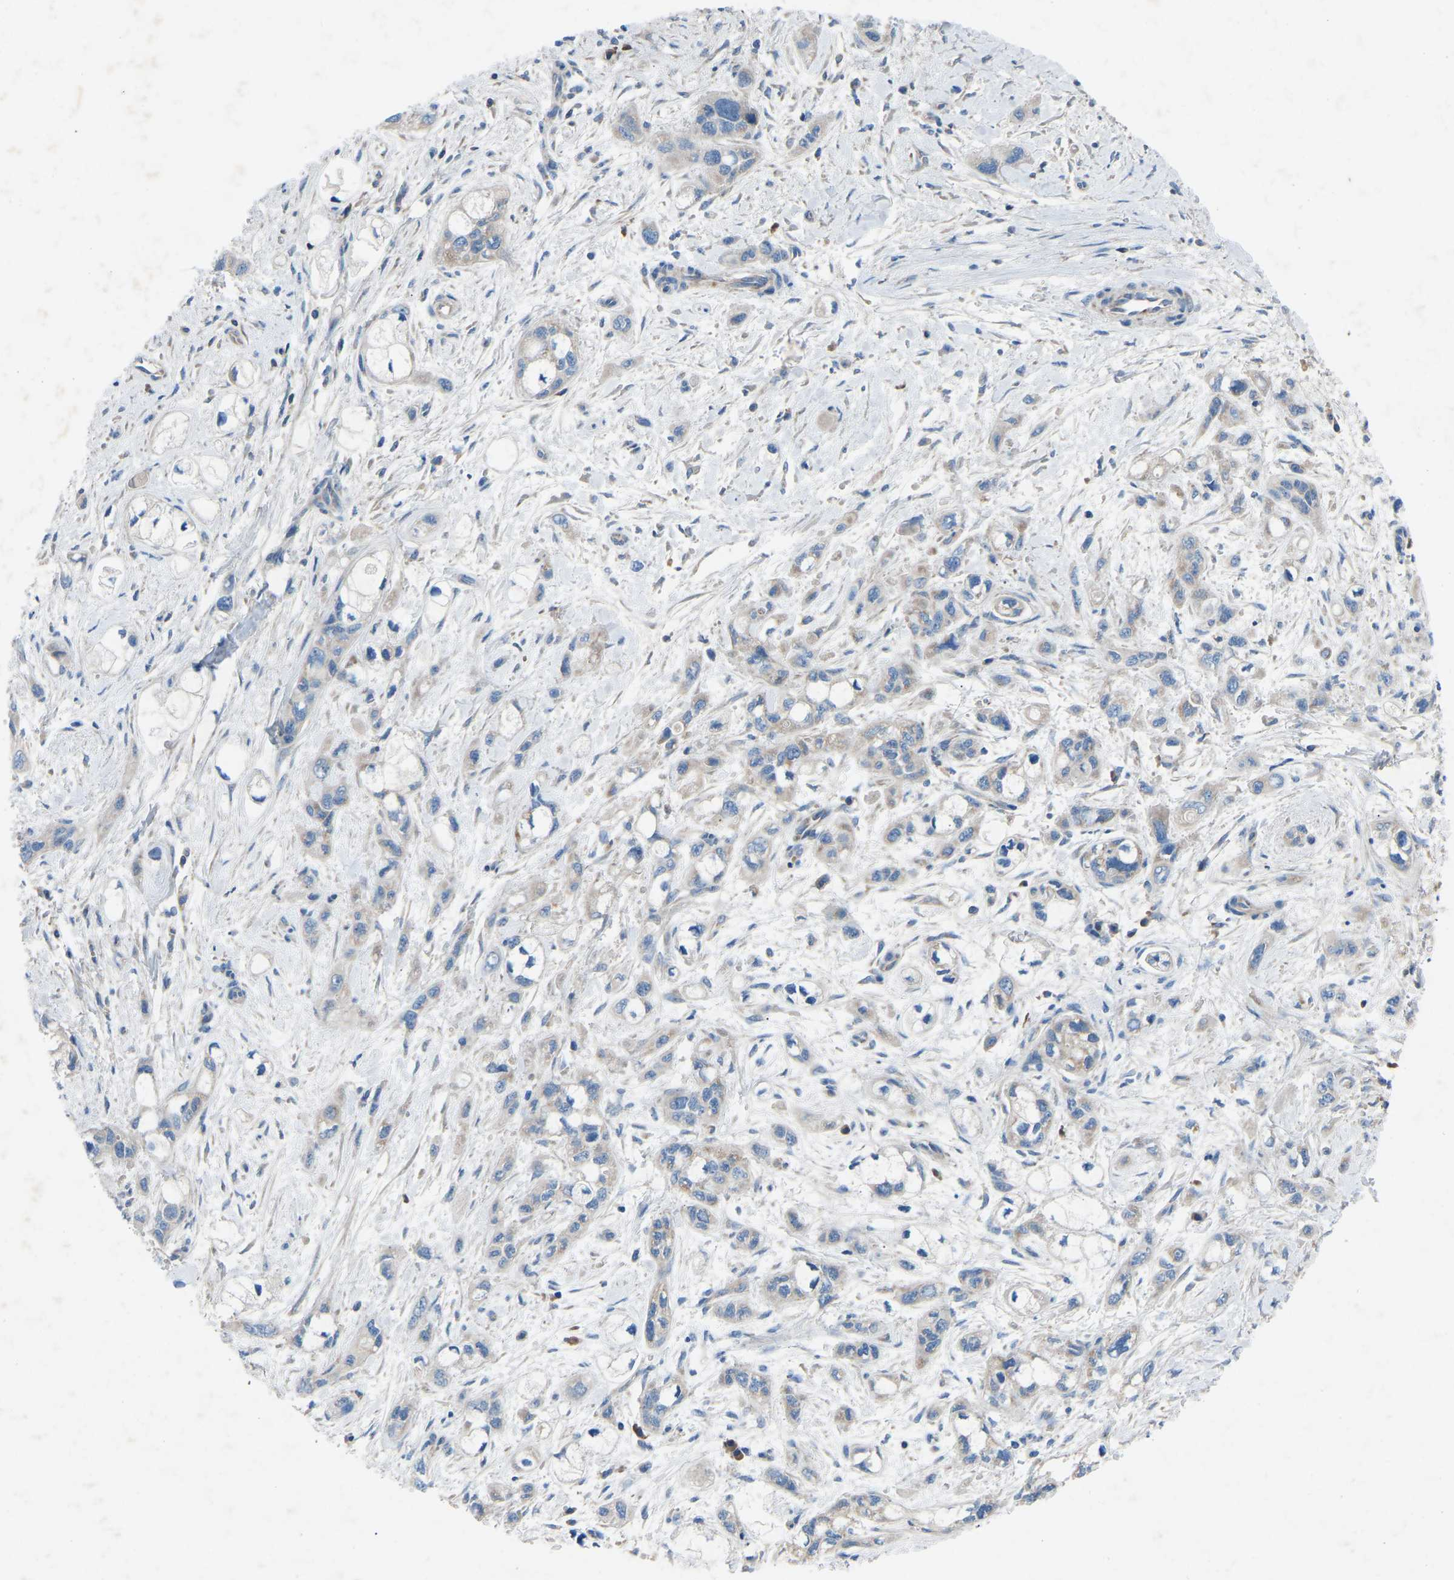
{"staining": {"intensity": "weak", "quantity": "<25%", "location": "cytoplasmic/membranous"}, "tissue": "pancreatic cancer", "cell_type": "Tumor cells", "image_type": "cancer", "snomed": [{"axis": "morphology", "description": "Adenocarcinoma, NOS"}, {"axis": "topography", "description": "Pancreas"}], "caption": "A high-resolution histopathology image shows immunohistochemistry (IHC) staining of pancreatic adenocarcinoma, which displays no significant staining in tumor cells.", "gene": "GRK6", "patient": {"sex": "male", "age": 74}}